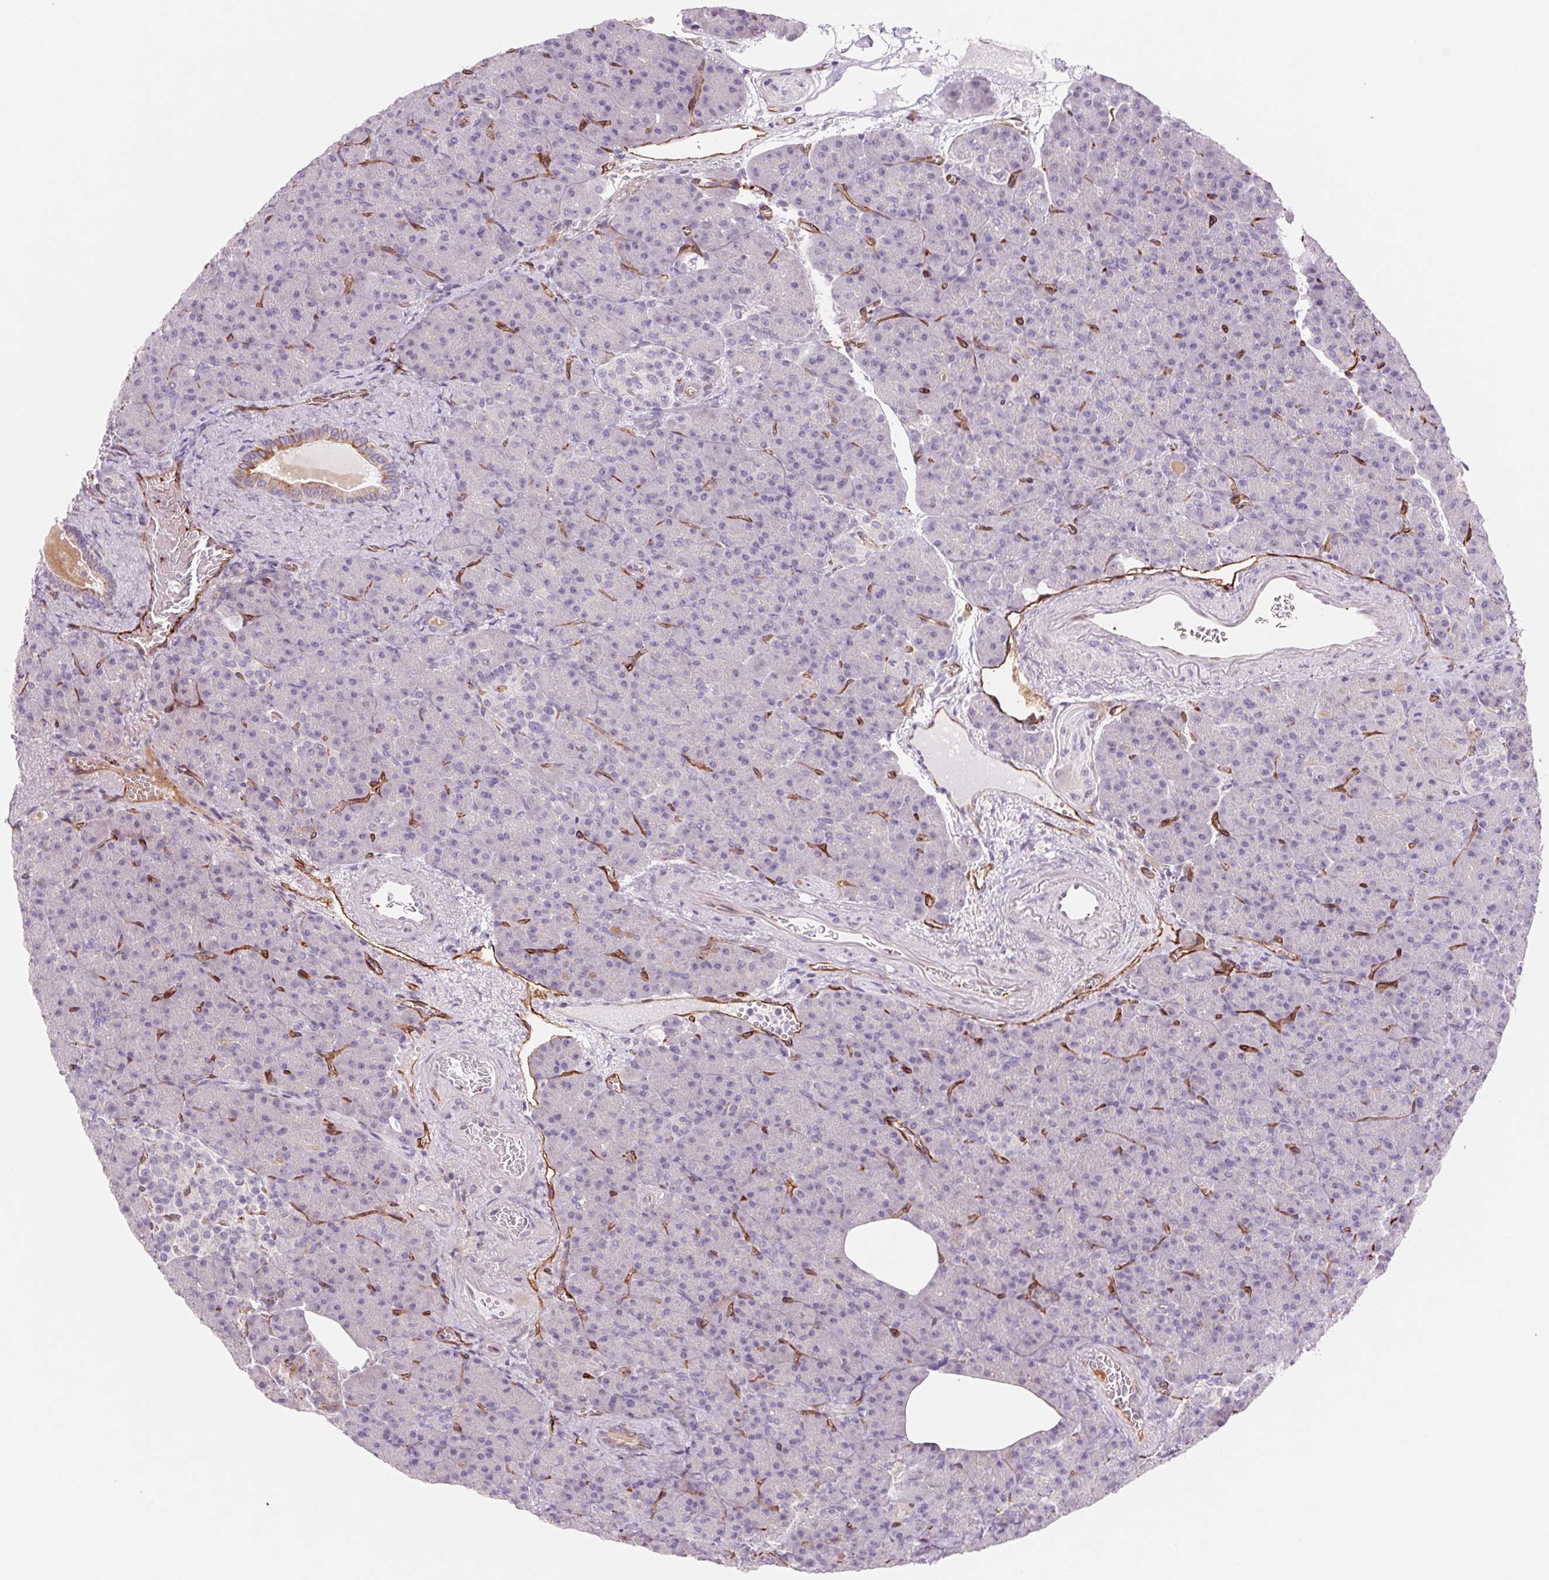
{"staining": {"intensity": "strong", "quantity": "<25%", "location": "cytoplasmic/membranous"}, "tissue": "pancreas", "cell_type": "Exocrine glandular cells", "image_type": "normal", "snomed": [{"axis": "morphology", "description": "Normal tissue, NOS"}, {"axis": "topography", "description": "Pancreas"}], "caption": "The image demonstrates staining of benign pancreas, revealing strong cytoplasmic/membranous protein staining (brown color) within exocrine glandular cells.", "gene": "MS4A13", "patient": {"sex": "female", "age": 74}}